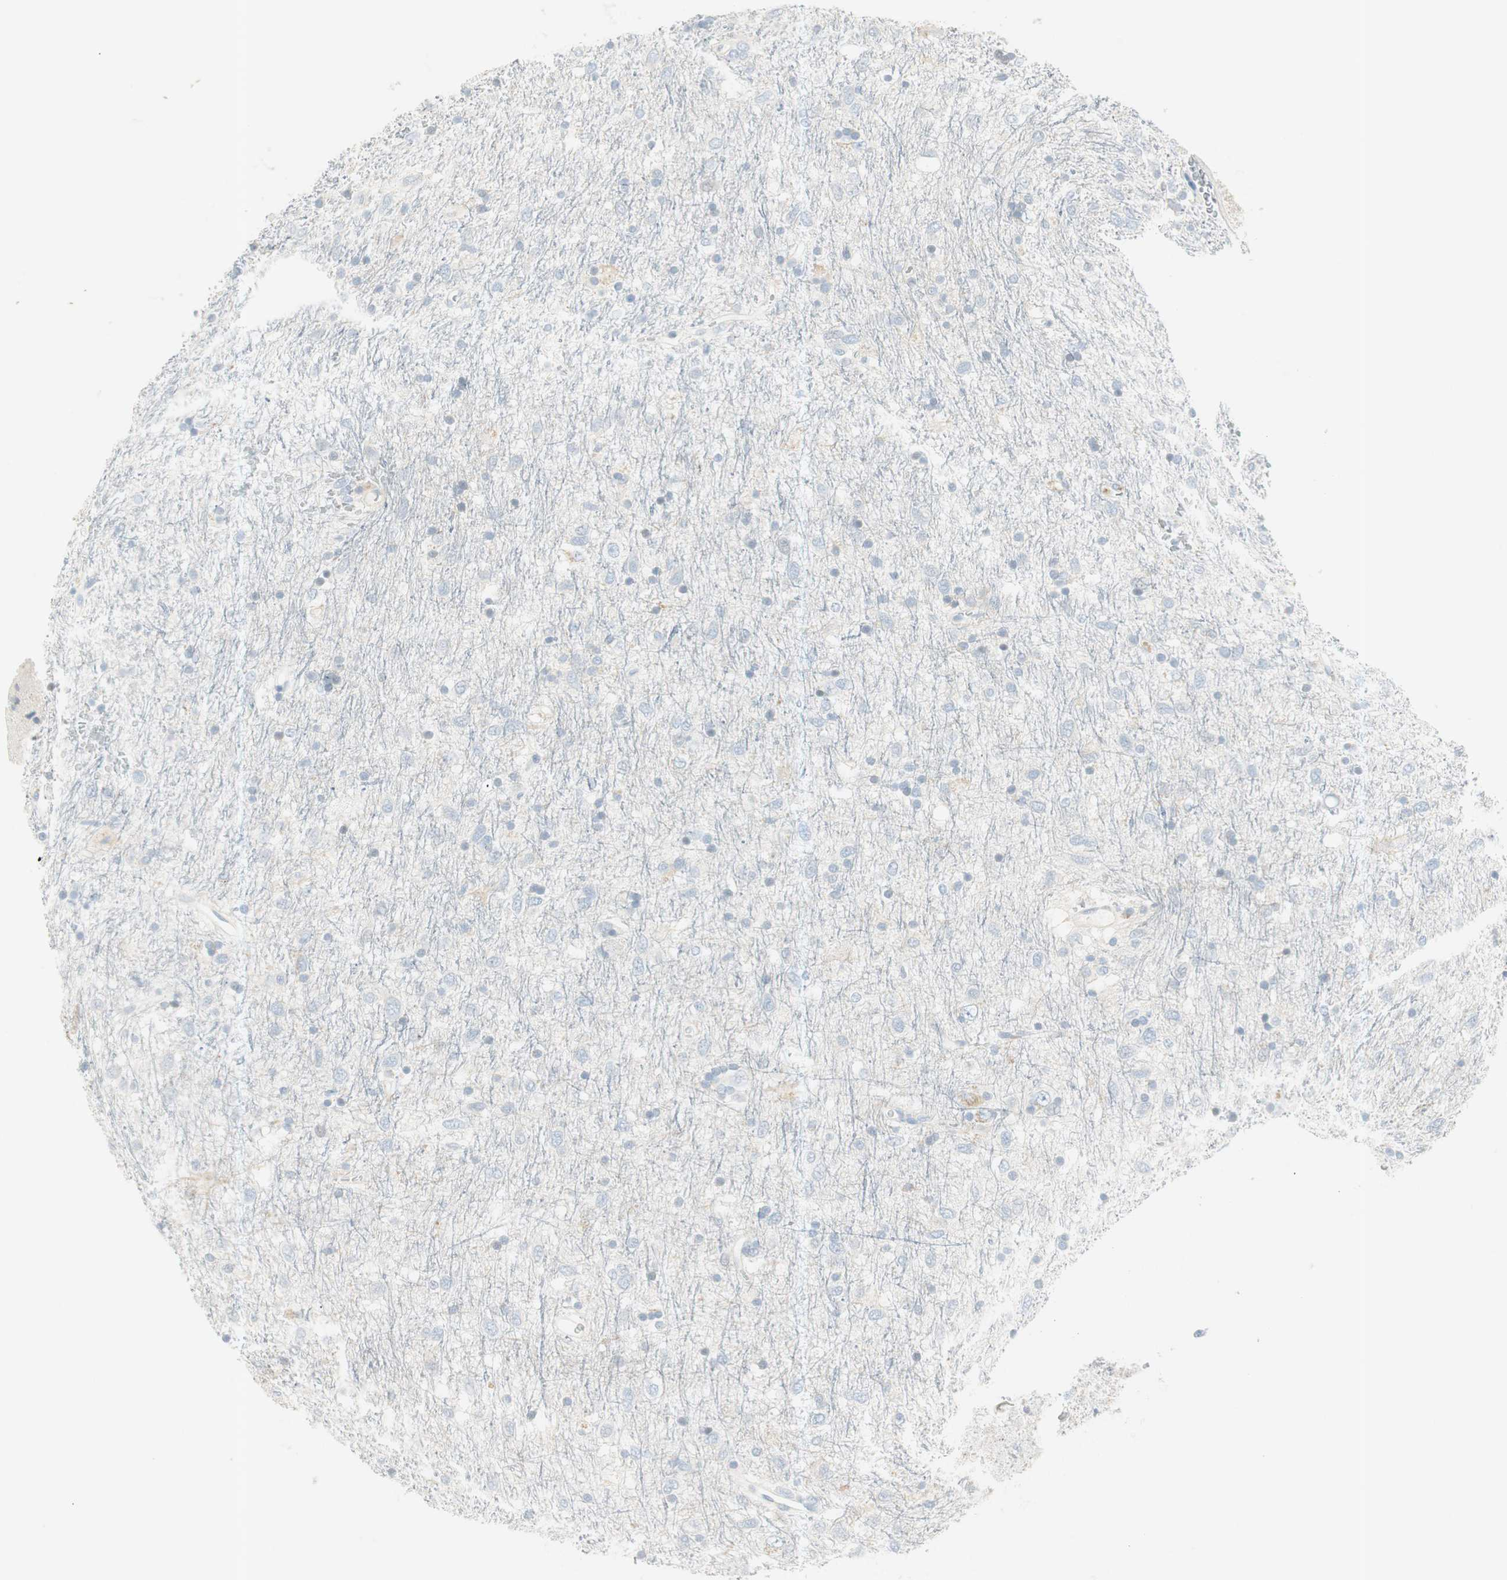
{"staining": {"intensity": "negative", "quantity": "none", "location": "none"}, "tissue": "glioma", "cell_type": "Tumor cells", "image_type": "cancer", "snomed": [{"axis": "morphology", "description": "Glioma, malignant, Low grade"}, {"axis": "topography", "description": "Brain"}], "caption": "High power microscopy photomicrograph of an IHC image of glioma, revealing no significant expression in tumor cells.", "gene": "PRTN3", "patient": {"sex": "male", "age": 77}}